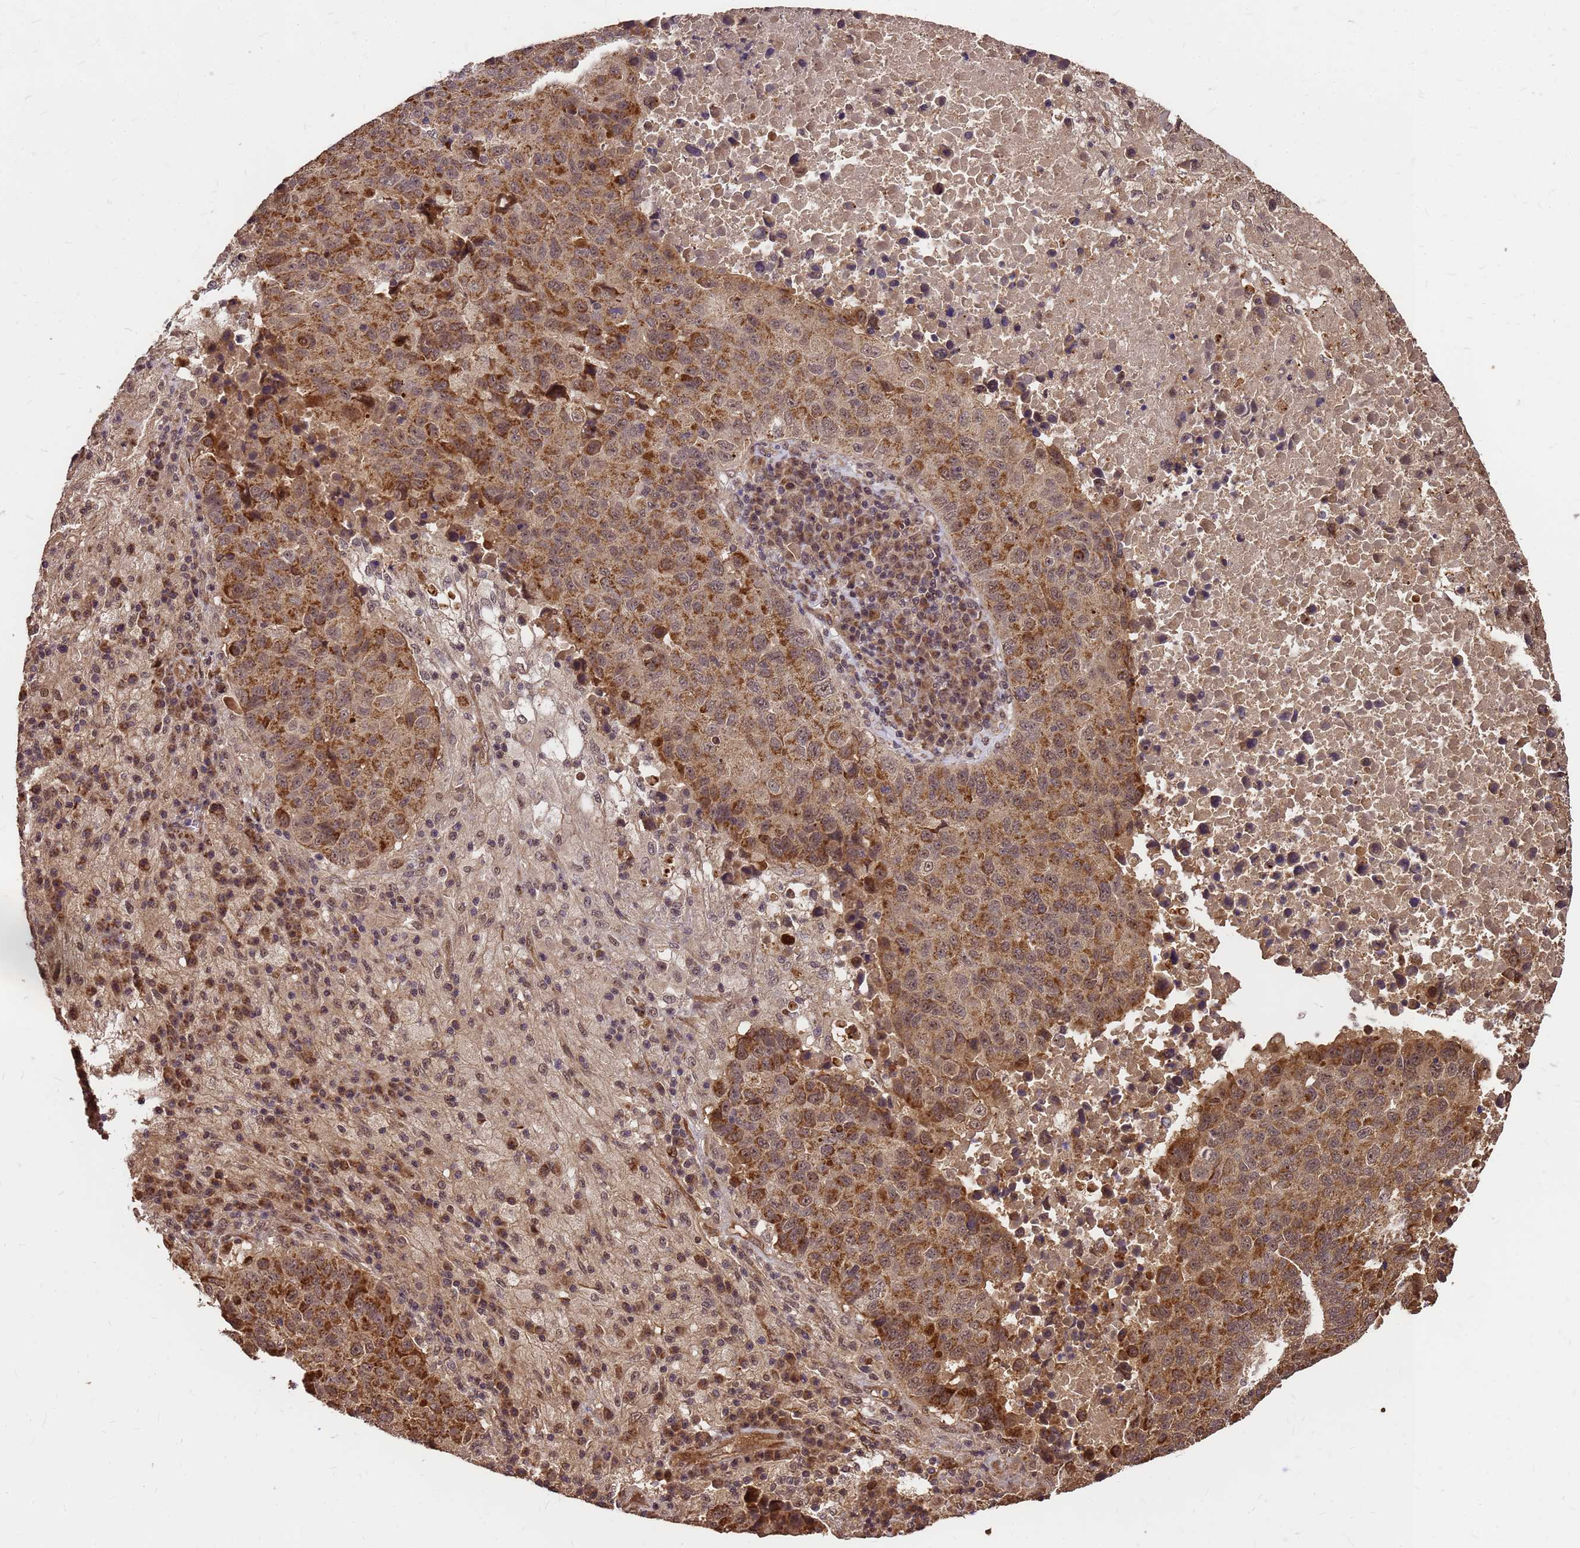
{"staining": {"intensity": "moderate", "quantity": ">75%", "location": "cytoplasmic/membranous"}, "tissue": "lung cancer", "cell_type": "Tumor cells", "image_type": "cancer", "snomed": [{"axis": "morphology", "description": "Squamous cell carcinoma, NOS"}, {"axis": "topography", "description": "Lung"}], "caption": "The micrograph demonstrates immunohistochemical staining of lung squamous cell carcinoma. There is moderate cytoplasmic/membranous staining is identified in approximately >75% of tumor cells. (Brightfield microscopy of DAB IHC at high magnification).", "gene": "GPATCH8", "patient": {"sex": "male", "age": 73}}